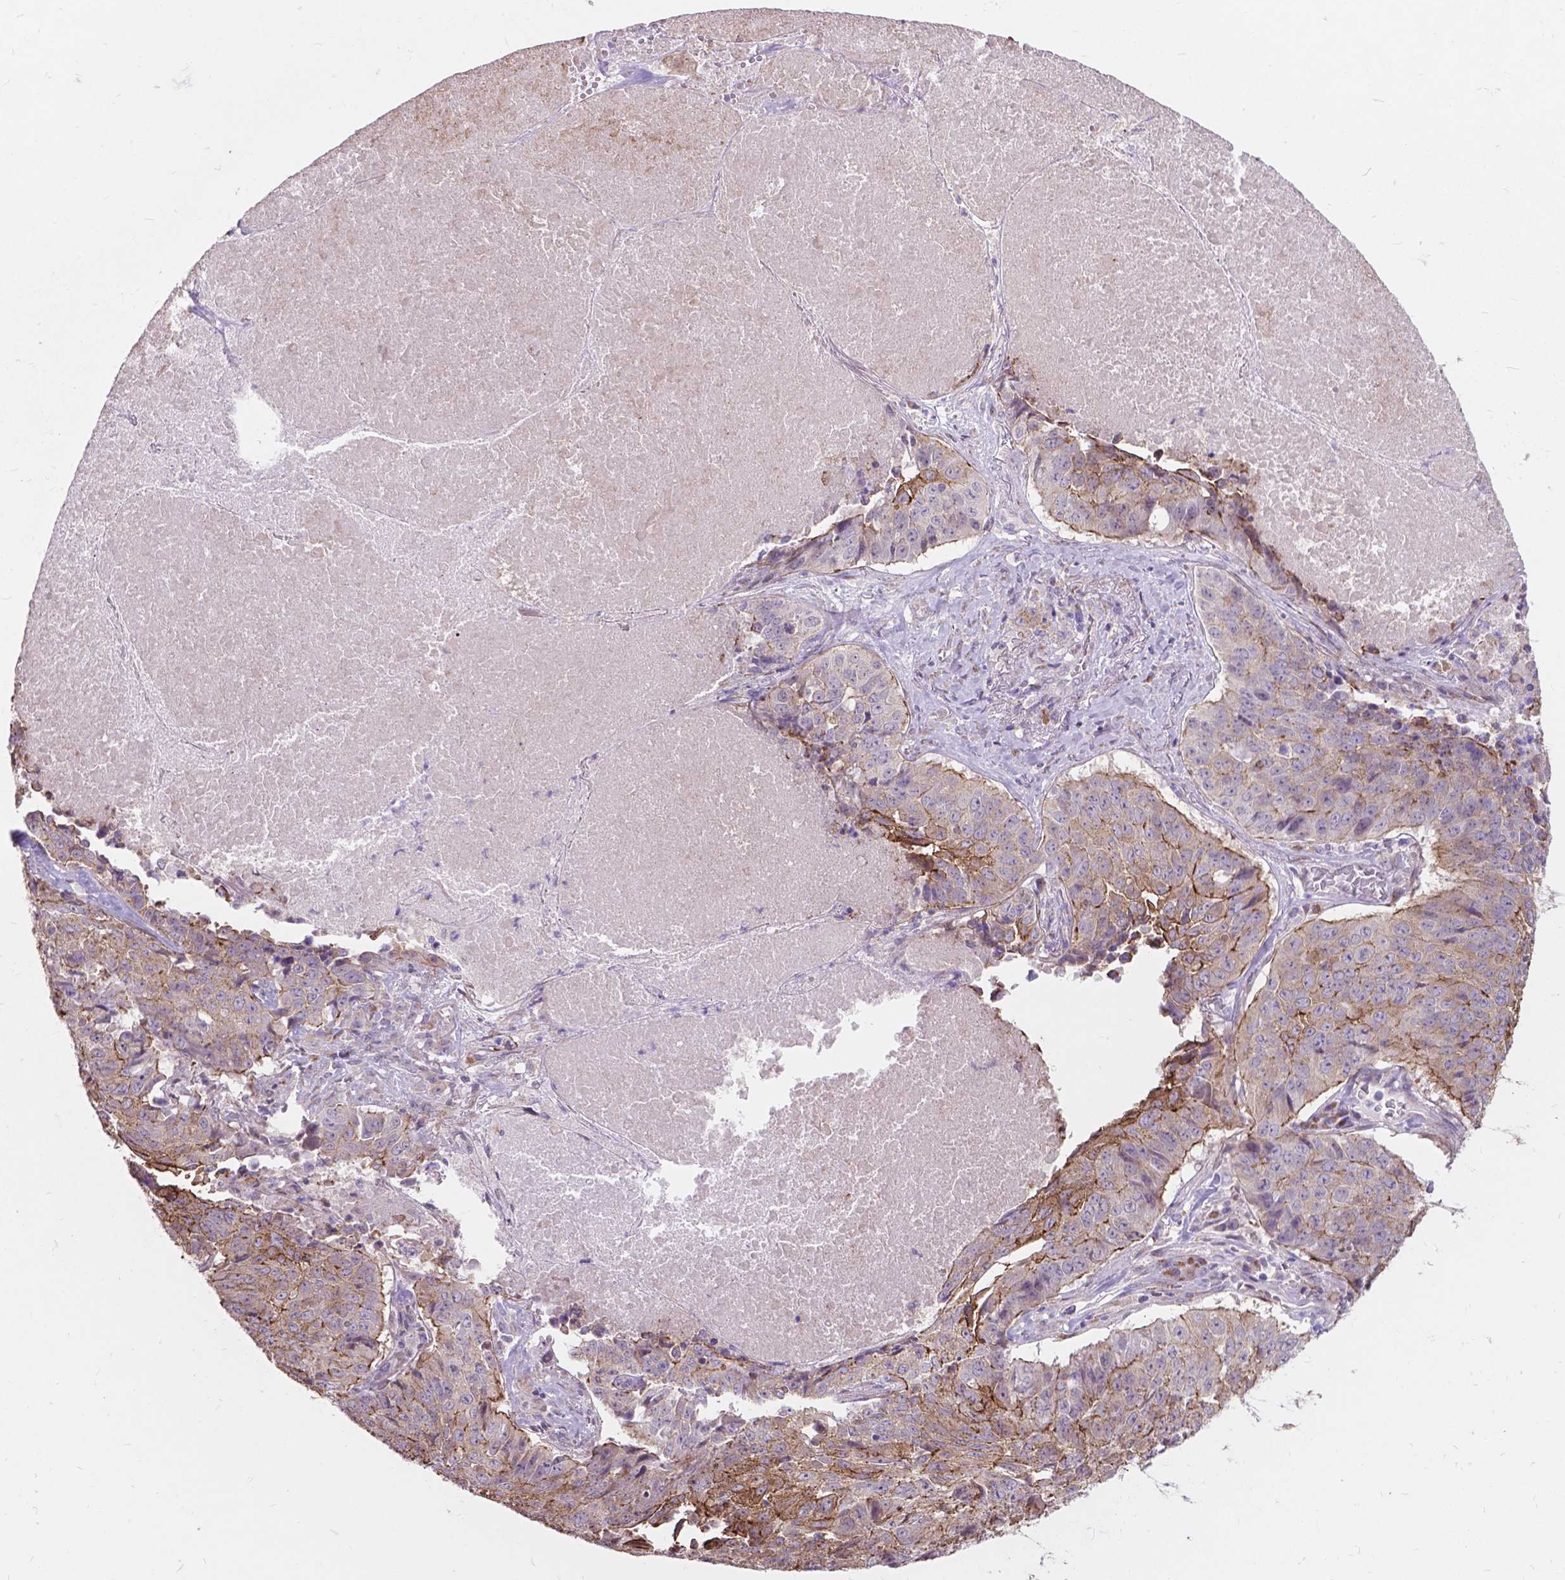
{"staining": {"intensity": "weak", "quantity": "25%-75%", "location": "cytoplasmic/membranous"}, "tissue": "lung cancer", "cell_type": "Tumor cells", "image_type": "cancer", "snomed": [{"axis": "morphology", "description": "Normal tissue, NOS"}, {"axis": "morphology", "description": "Squamous cell carcinoma, NOS"}, {"axis": "topography", "description": "Bronchus"}, {"axis": "topography", "description": "Lung"}], "caption": "Immunohistochemical staining of human lung squamous cell carcinoma reveals low levels of weak cytoplasmic/membranous staining in approximately 25%-75% of tumor cells.", "gene": "MYH14", "patient": {"sex": "male", "age": 64}}